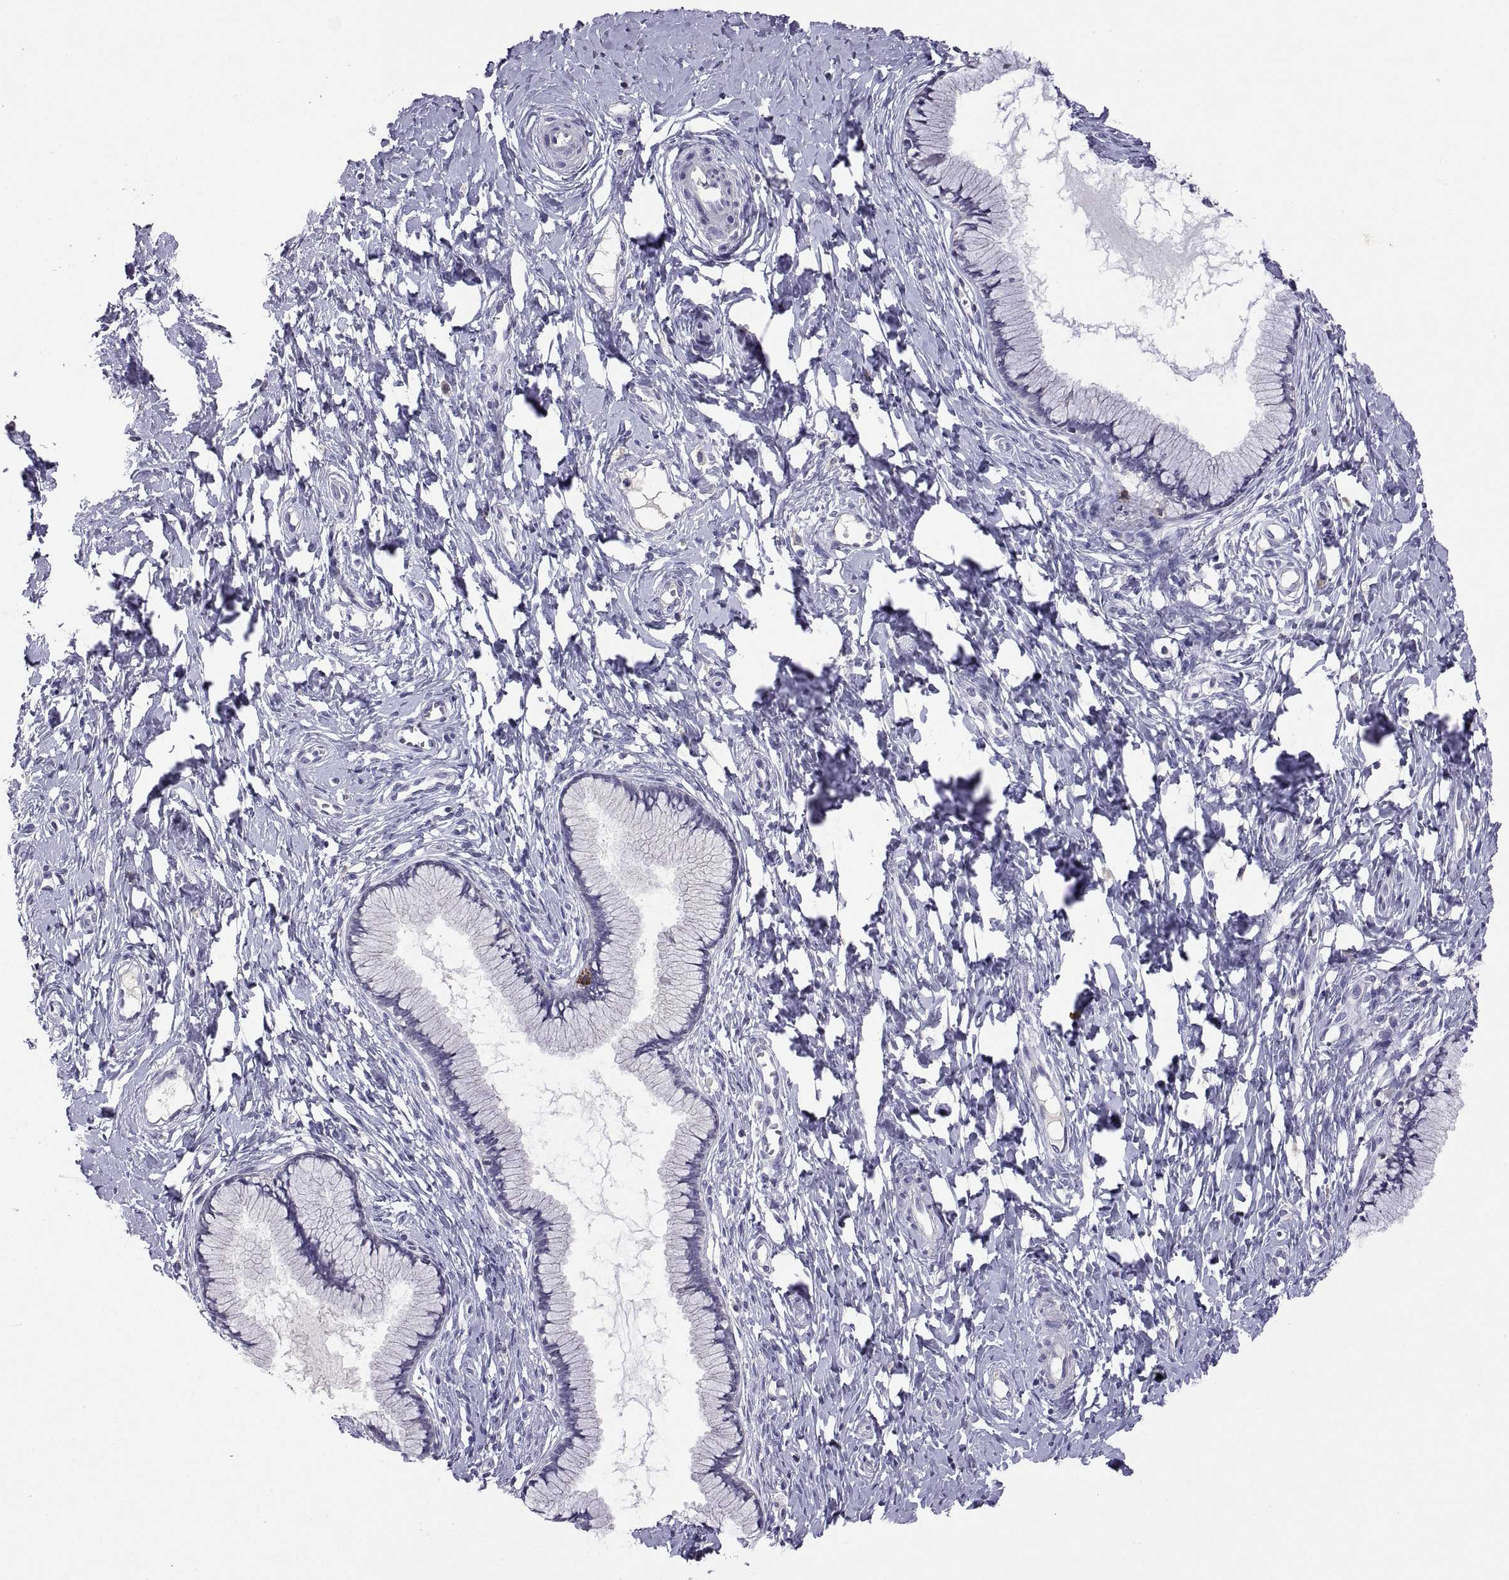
{"staining": {"intensity": "negative", "quantity": "none", "location": "none"}, "tissue": "cervix", "cell_type": "Glandular cells", "image_type": "normal", "snomed": [{"axis": "morphology", "description": "Normal tissue, NOS"}, {"axis": "topography", "description": "Cervix"}], "caption": "IHC of unremarkable cervix reveals no staining in glandular cells. (Brightfield microscopy of DAB IHC at high magnification).", "gene": "MS4A1", "patient": {"sex": "female", "age": 40}}